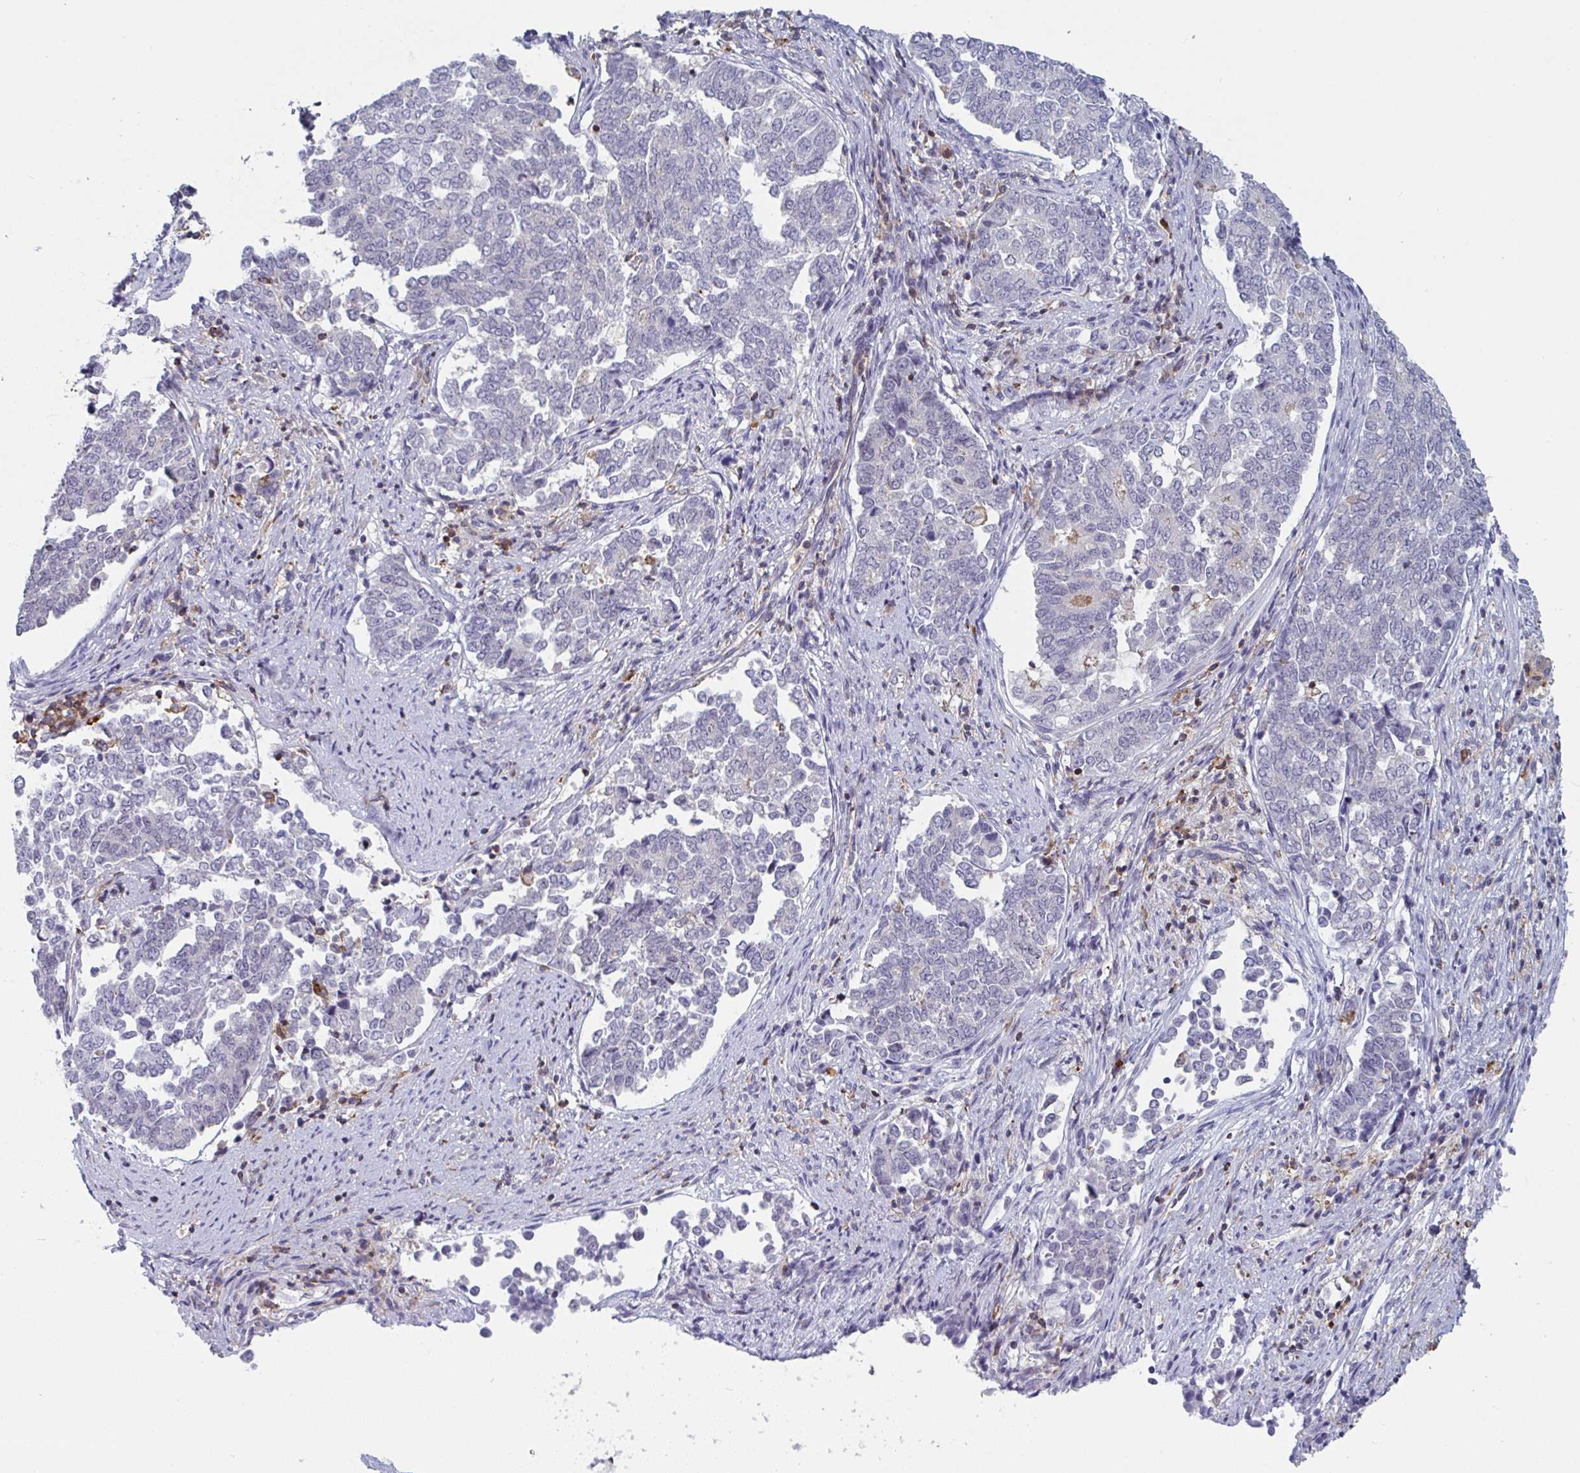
{"staining": {"intensity": "negative", "quantity": "none", "location": "none"}, "tissue": "endometrial cancer", "cell_type": "Tumor cells", "image_type": "cancer", "snomed": [{"axis": "morphology", "description": "Adenocarcinoma, NOS"}, {"axis": "topography", "description": "Endometrium"}], "caption": "A high-resolution image shows immunohistochemistry staining of endometrial cancer, which exhibits no significant expression in tumor cells. (IHC, brightfield microscopy, high magnification).", "gene": "DISP2", "patient": {"sex": "female", "age": 80}}